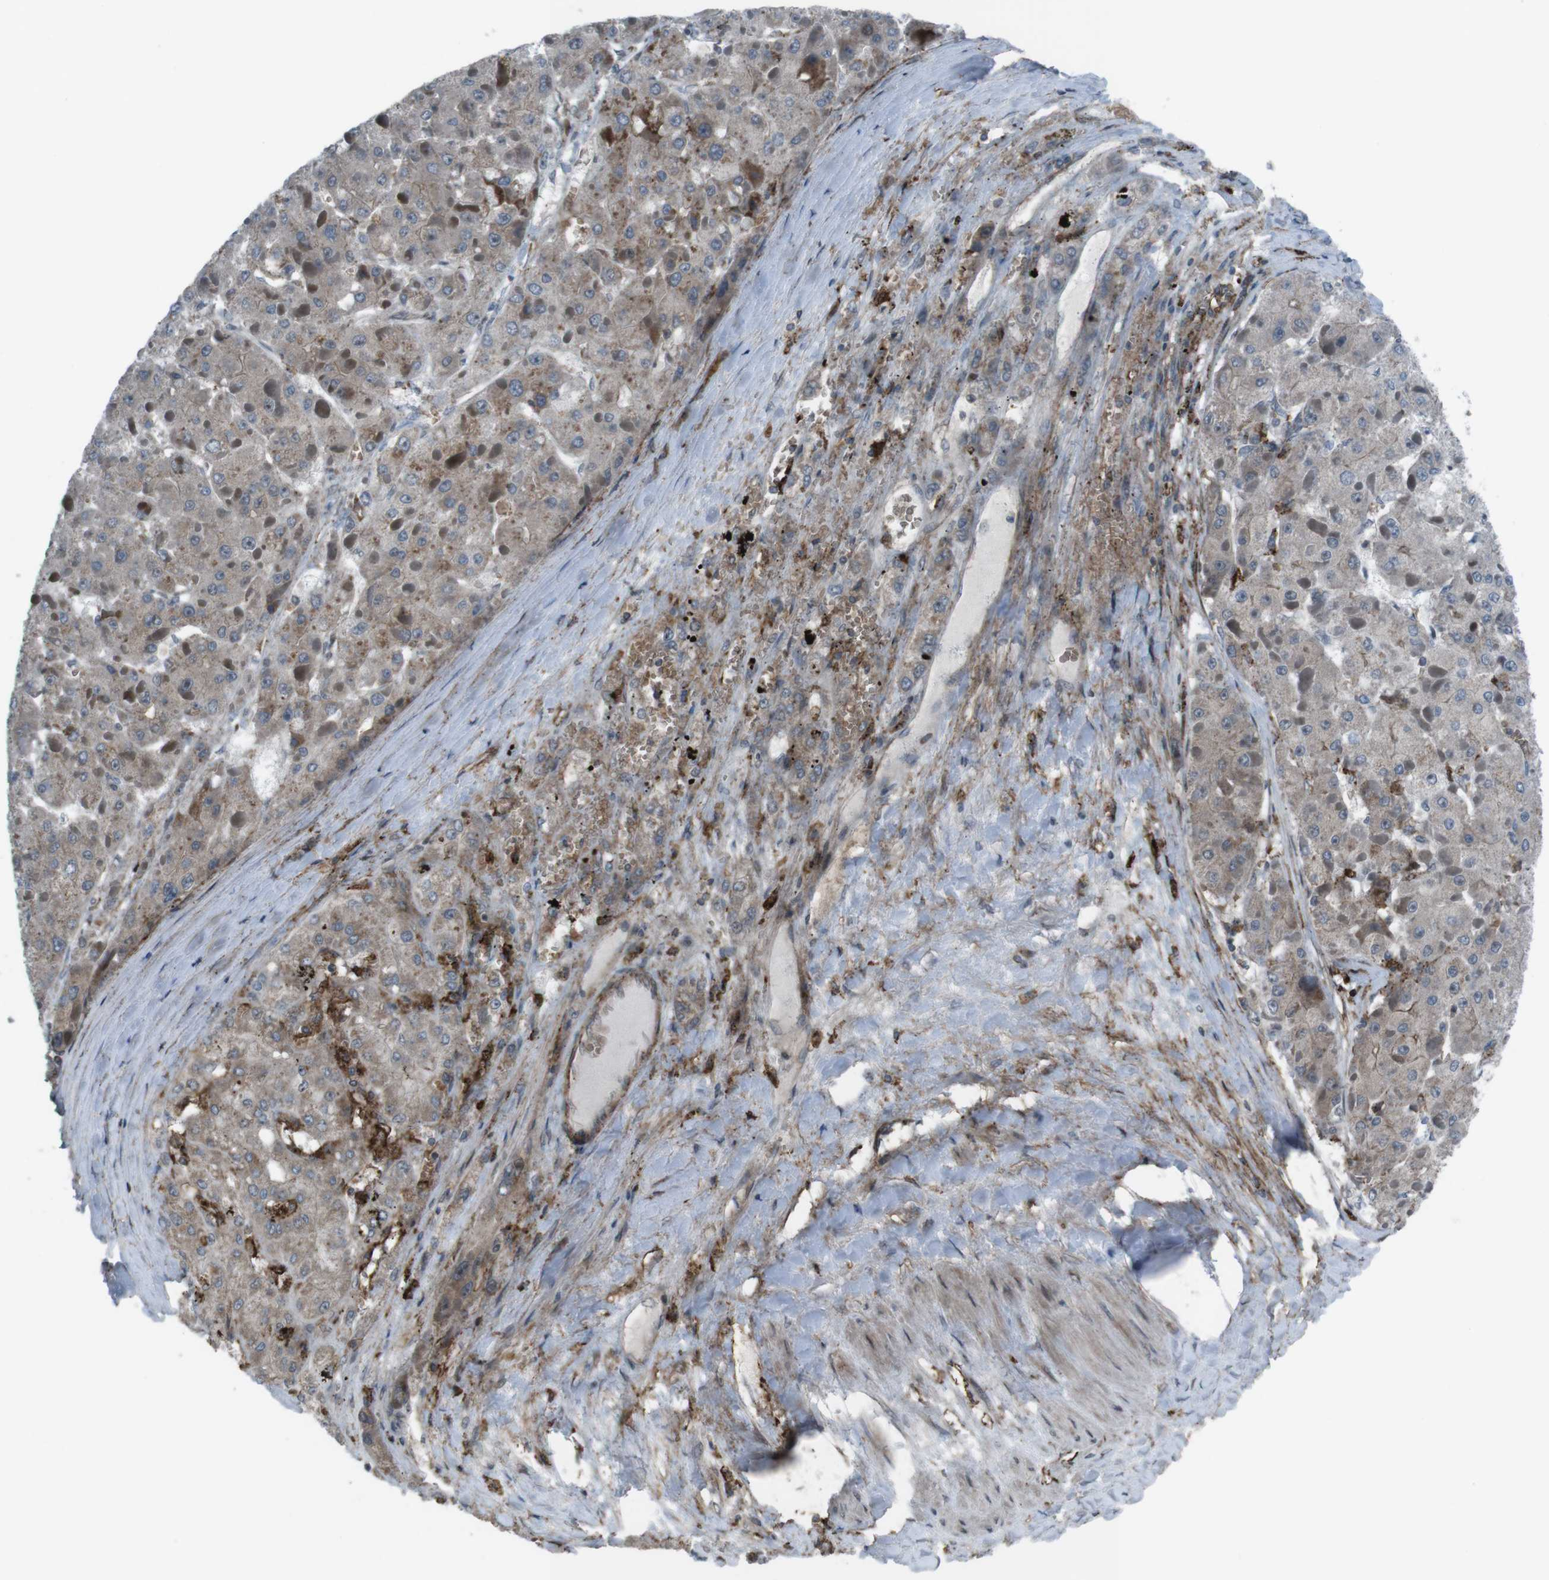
{"staining": {"intensity": "weak", "quantity": ">75%", "location": "cytoplasmic/membranous"}, "tissue": "liver cancer", "cell_type": "Tumor cells", "image_type": "cancer", "snomed": [{"axis": "morphology", "description": "Carcinoma, Hepatocellular, NOS"}, {"axis": "topography", "description": "Liver"}], "caption": "Brown immunohistochemical staining in liver cancer (hepatocellular carcinoma) displays weak cytoplasmic/membranous positivity in about >75% of tumor cells.", "gene": "GDF10", "patient": {"sex": "female", "age": 73}}